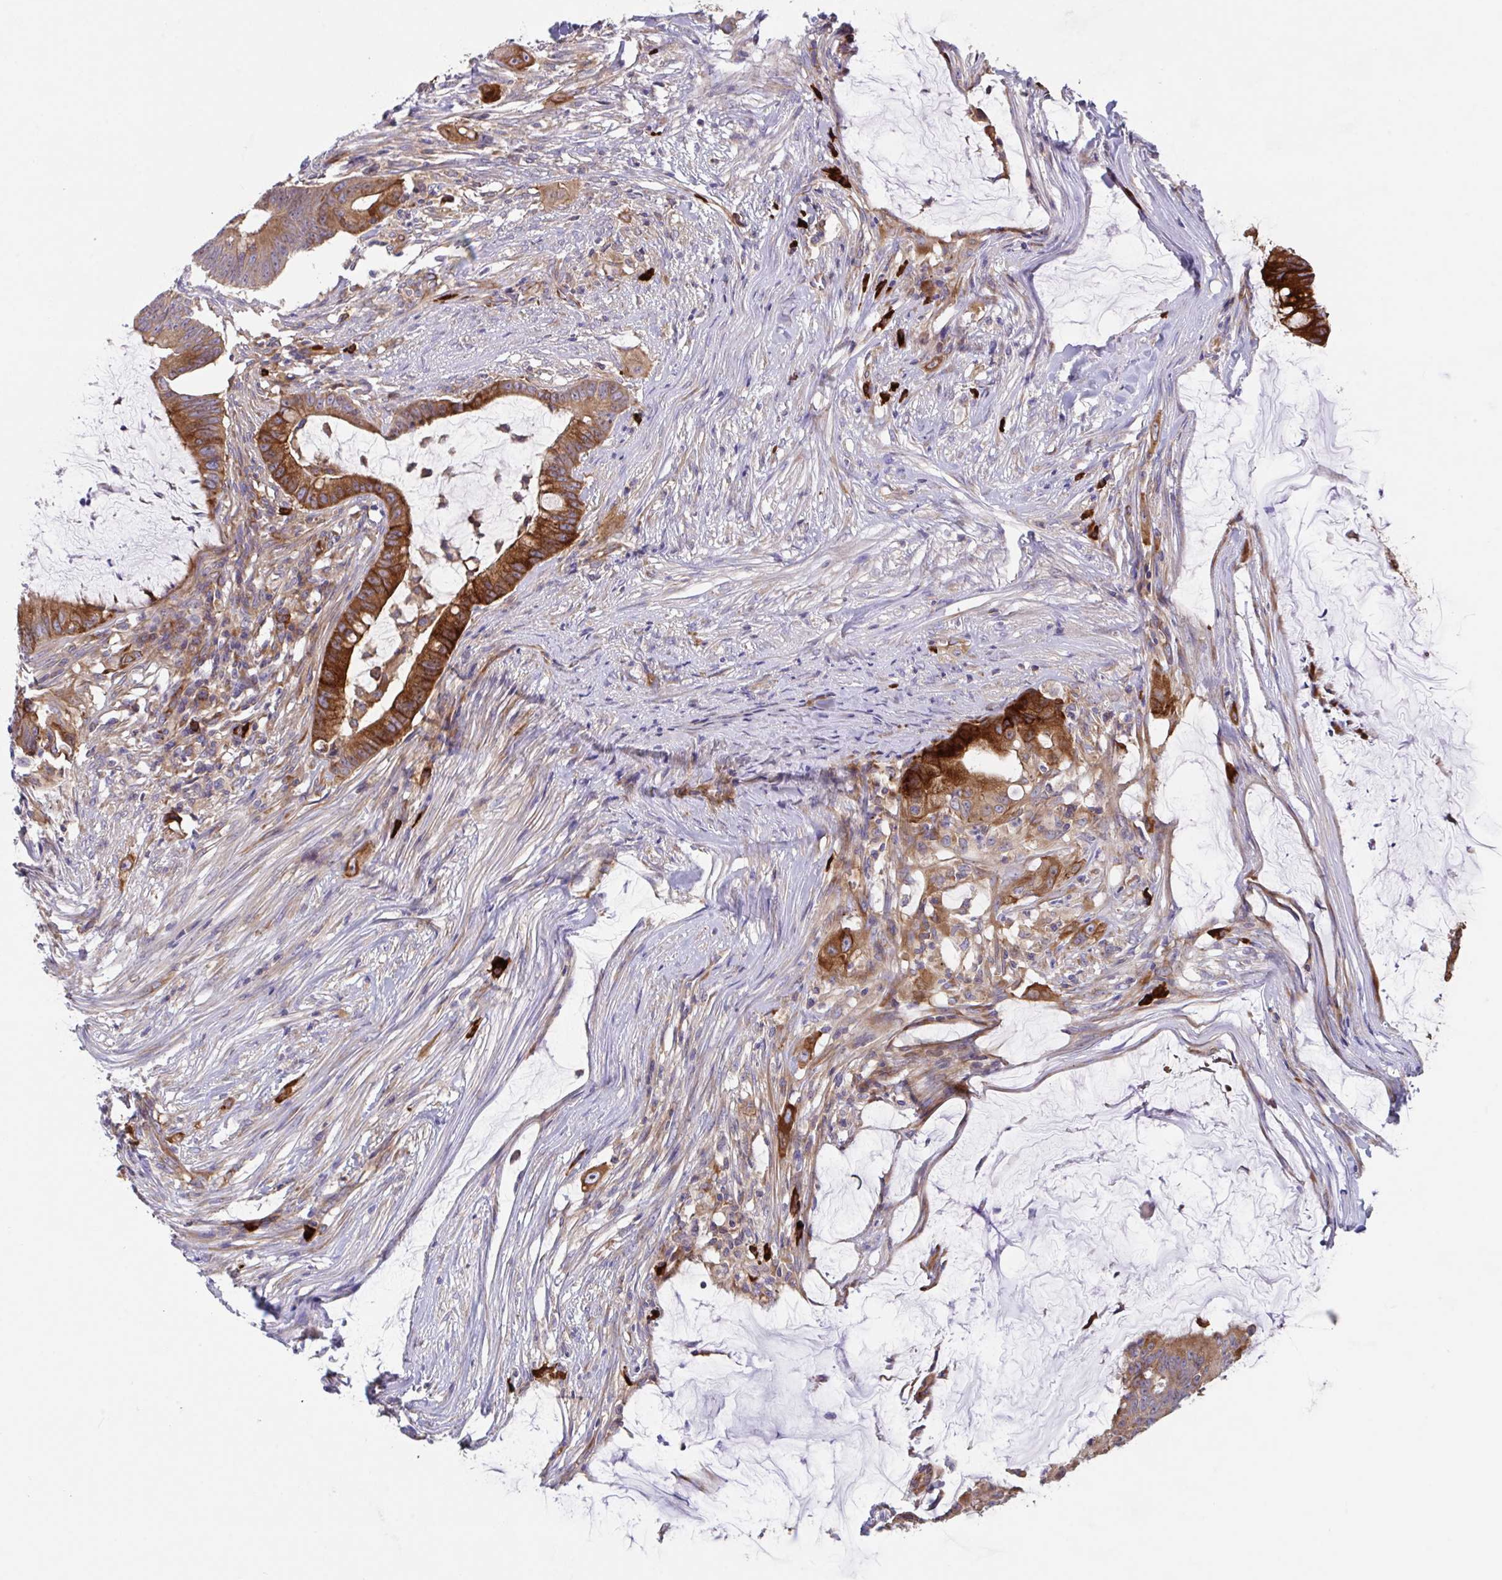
{"staining": {"intensity": "strong", "quantity": ">75%", "location": "cytoplasmic/membranous"}, "tissue": "colorectal cancer", "cell_type": "Tumor cells", "image_type": "cancer", "snomed": [{"axis": "morphology", "description": "Adenocarcinoma, NOS"}, {"axis": "topography", "description": "Colon"}], "caption": "The image shows staining of colorectal cancer, revealing strong cytoplasmic/membranous protein expression (brown color) within tumor cells. (DAB (3,3'-diaminobenzidine) IHC with brightfield microscopy, high magnification).", "gene": "YARS2", "patient": {"sex": "male", "age": 62}}